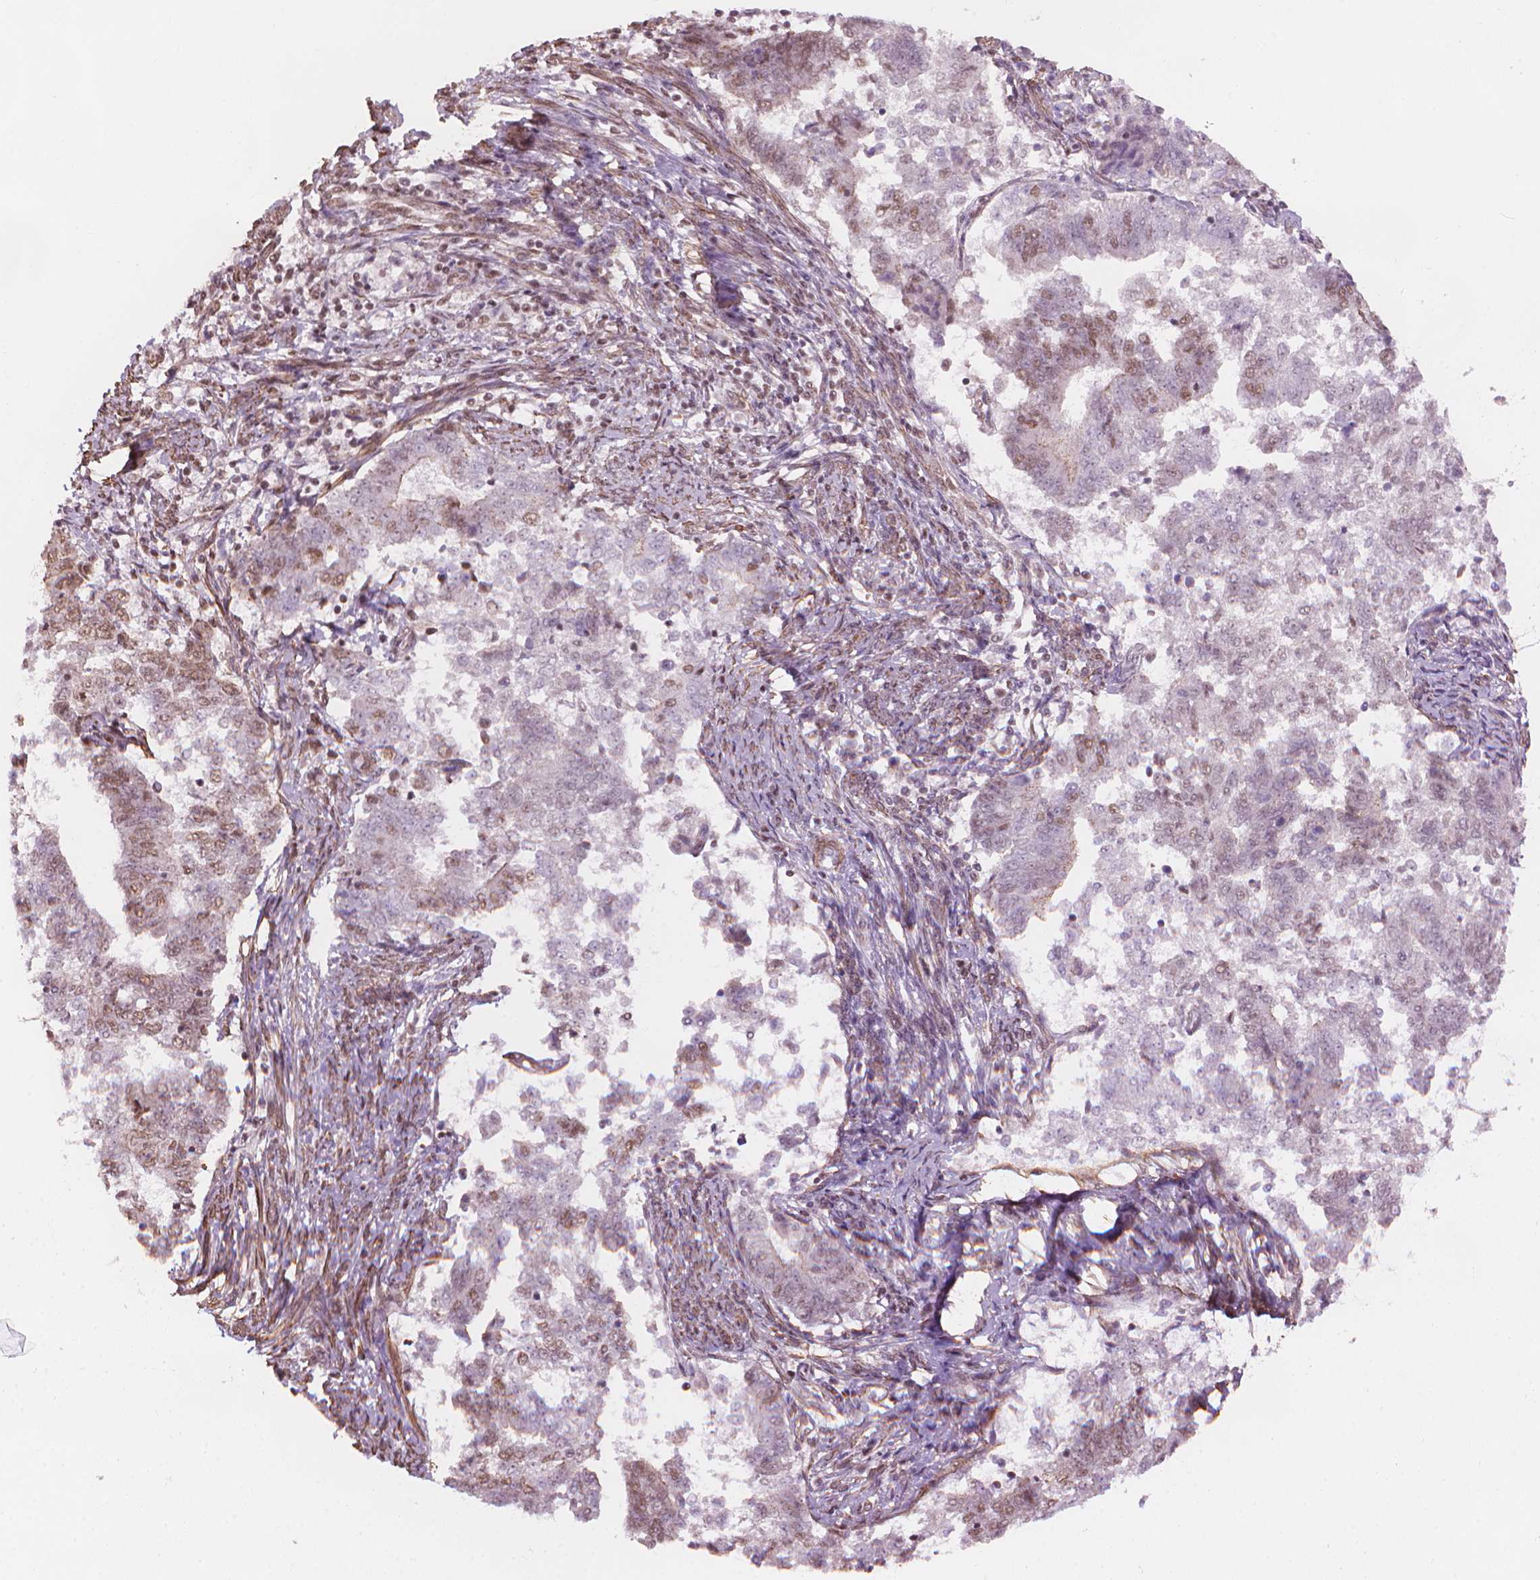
{"staining": {"intensity": "moderate", "quantity": "<25%", "location": "nuclear"}, "tissue": "endometrial cancer", "cell_type": "Tumor cells", "image_type": "cancer", "snomed": [{"axis": "morphology", "description": "Adenocarcinoma, NOS"}, {"axis": "topography", "description": "Endometrium"}], "caption": "A low amount of moderate nuclear positivity is seen in about <25% of tumor cells in endometrial cancer tissue.", "gene": "HOXD4", "patient": {"sex": "female", "age": 65}}